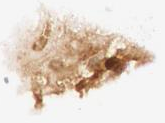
{"staining": {"intensity": "moderate", "quantity": ">75%", "location": "cytoplasmic/membranous,nuclear"}, "tissue": "head and neck cancer", "cell_type": "Tumor cells", "image_type": "cancer", "snomed": [{"axis": "morphology", "description": "Squamous cell carcinoma, NOS"}, {"axis": "morphology", "description": "Squamous cell carcinoma, metastatic, NOS"}, {"axis": "topography", "description": "Lymph node"}, {"axis": "topography", "description": "Salivary gland"}, {"axis": "topography", "description": "Head-Neck"}], "caption": "Protein analysis of head and neck cancer tissue reveals moderate cytoplasmic/membranous and nuclear expression in about >75% of tumor cells. (IHC, brightfield microscopy, high magnification).", "gene": "S100A7", "patient": {"sex": "female", "age": 74}}